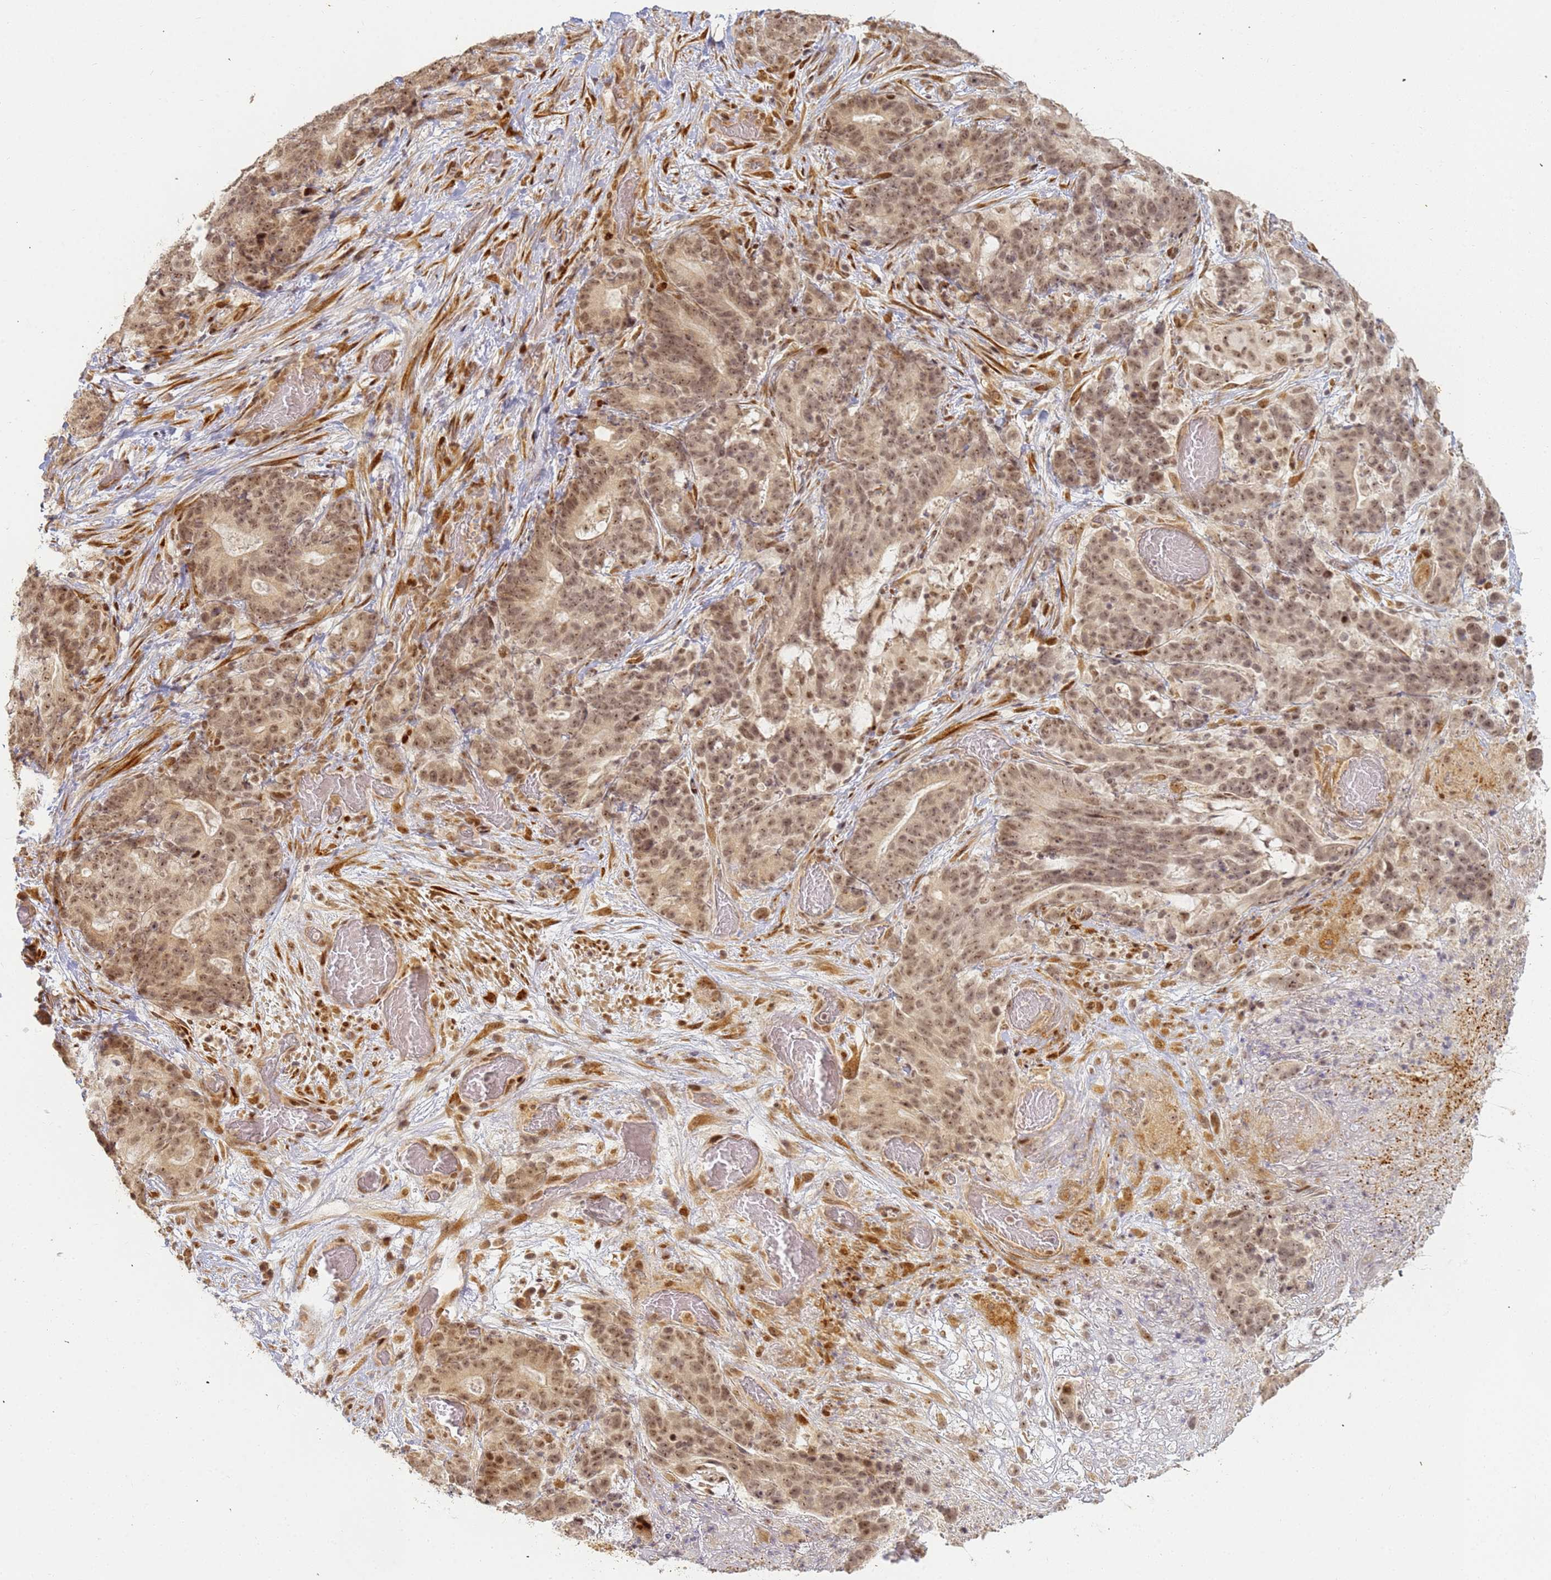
{"staining": {"intensity": "moderate", "quantity": ">75%", "location": "nuclear"}, "tissue": "stomach cancer", "cell_type": "Tumor cells", "image_type": "cancer", "snomed": [{"axis": "morphology", "description": "Normal tissue, NOS"}, {"axis": "morphology", "description": "Adenocarcinoma, NOS"}, {"axis": "topography", "description": "Stomach"}], "caption": "Tumor cells reveal medium levels of moderate nuclear positivity in approximately >75% of cells in human stomach cancer. The protein is shown in brown color, while the nuclei are stained blue.", "gene": "ABCA2", "patient": {"sex": "female", "age": 64}}